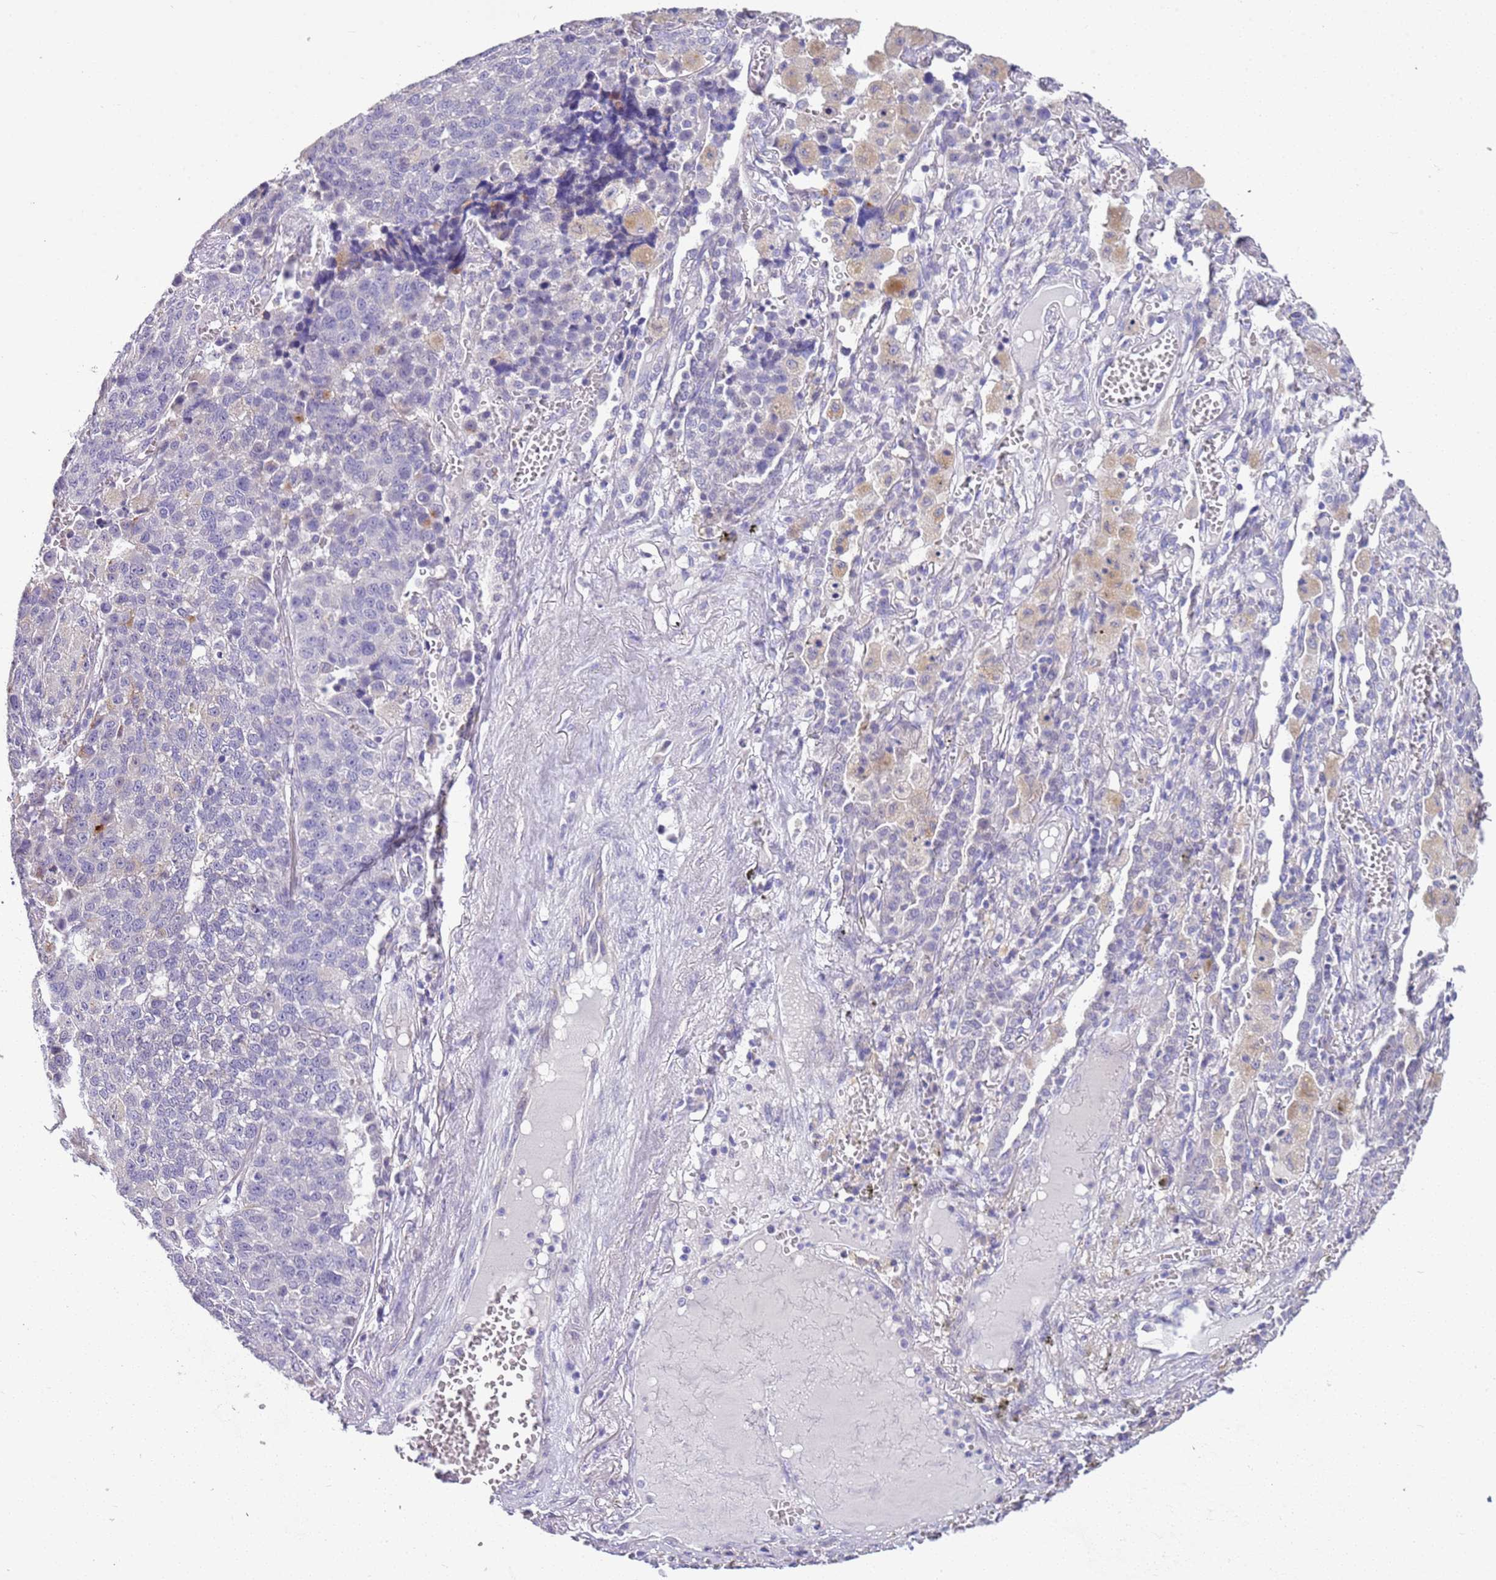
{"staining": {"intensity": "negative", "quantity": "none", "location": "none"}, "tissue": "lung cancer", "cell_type": "Tumor cells", "image_type": "cancer", "snomed": [{"axis": "morphology", "description": "Adenocarcinoma, NOS"}, {"axis": "topography", "description": "Lung"}], "caption": "The photomicrograph reveals no significant staining in tumor cells of lung cancer (adenocarcinoma).", "gene": "BRMS1L", "patient": {"sex": "male", "age": 49}}